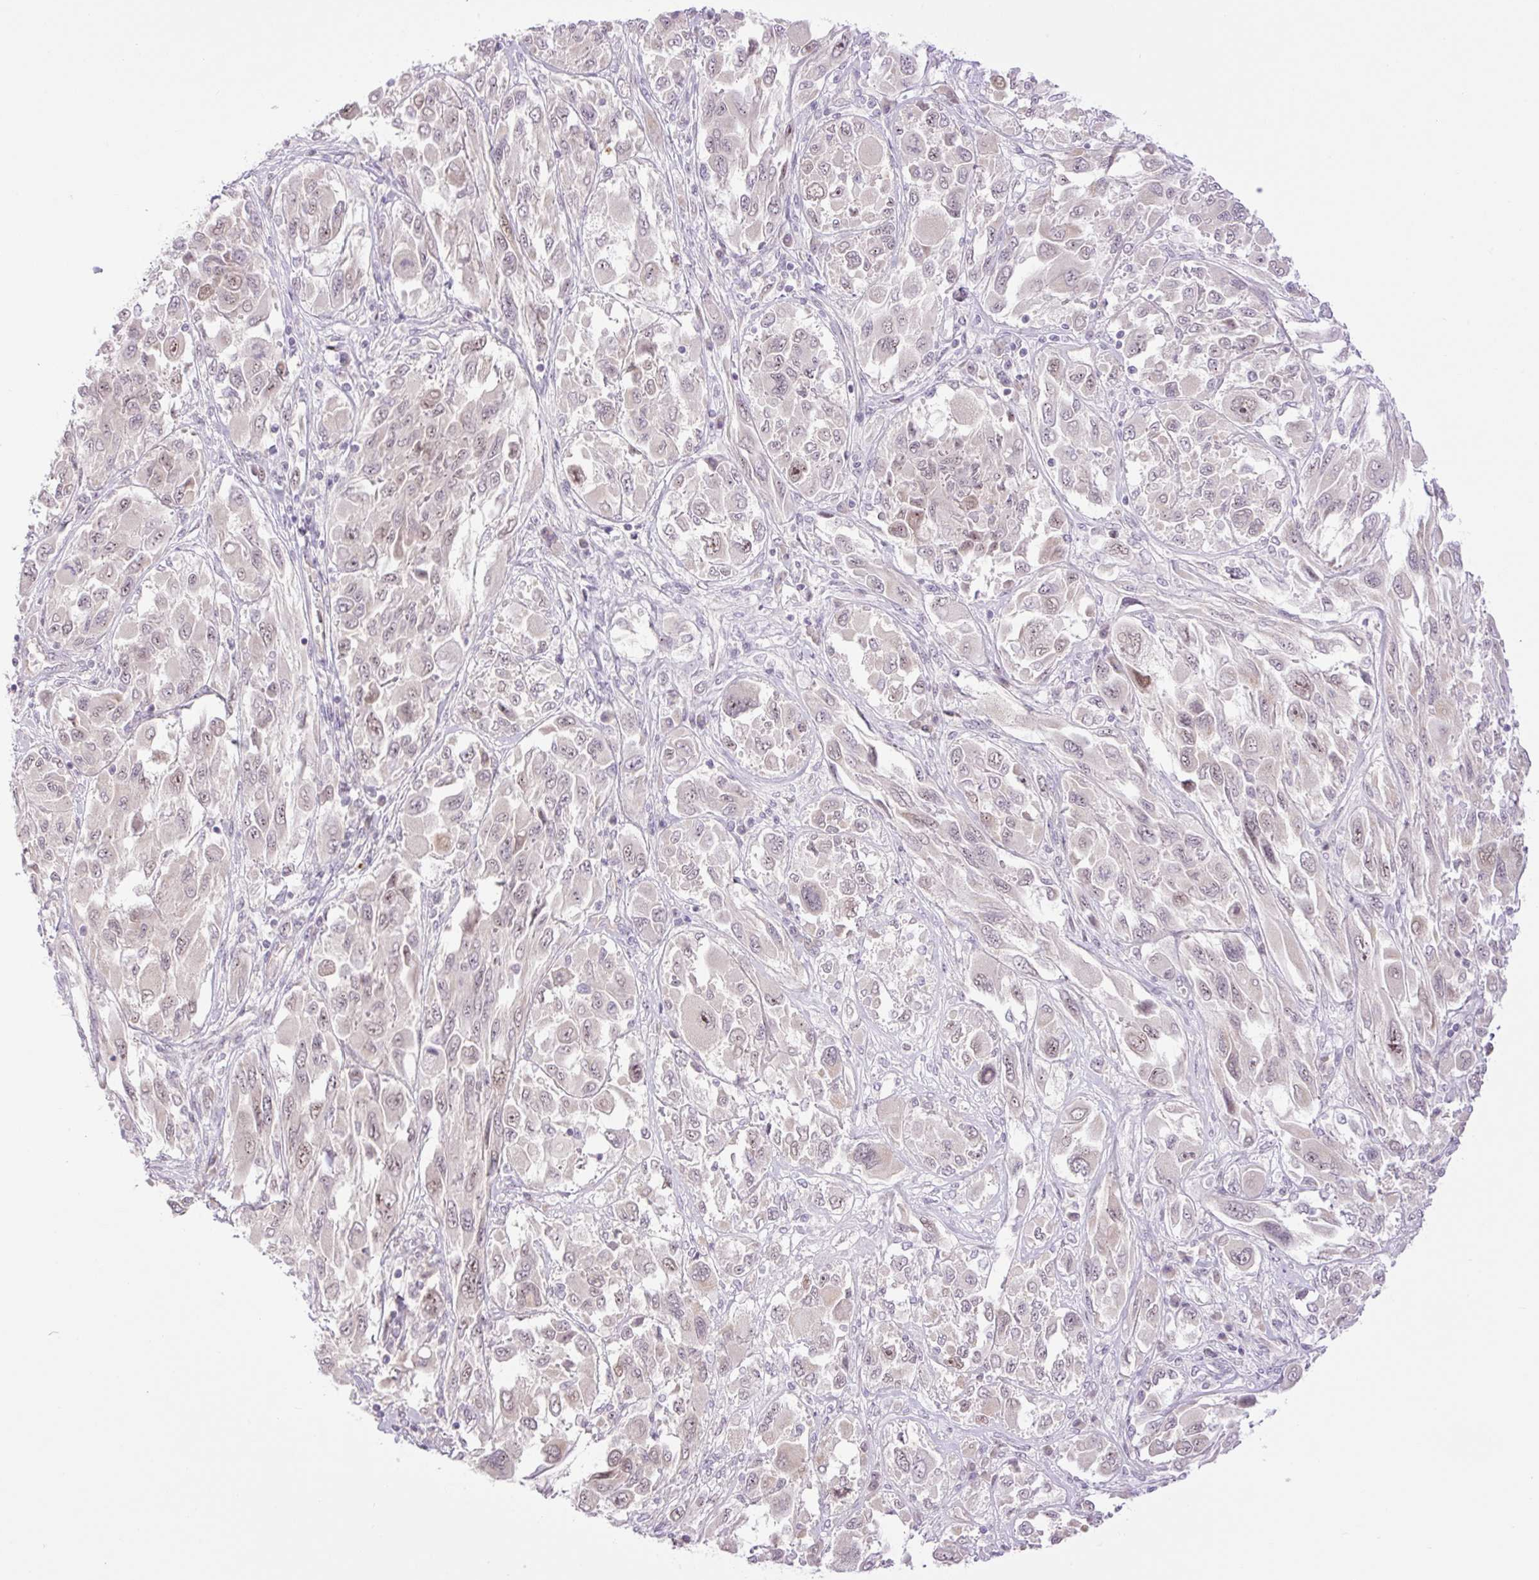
{"staining": {"intensity": "weak", "quantity": "25%-75%", "location": "nuclear"}, "tissue": "melanoma", "cell_type": "Tumor cells", "image_type": "cancer", "snomed": [{"axis": "morphology", "description": "Malignant melanoma, NOS"}, {"axis": "topography", "description": "Skin"}], "caption": "A micrograph showing weak nuclear expression in approximately 25%-75% of tumor cells in malignant melanoma, as visualized by brown immunohistochemical staining.", "gene": "ICE1", "patient": {"sex": "female", "age": 91}}